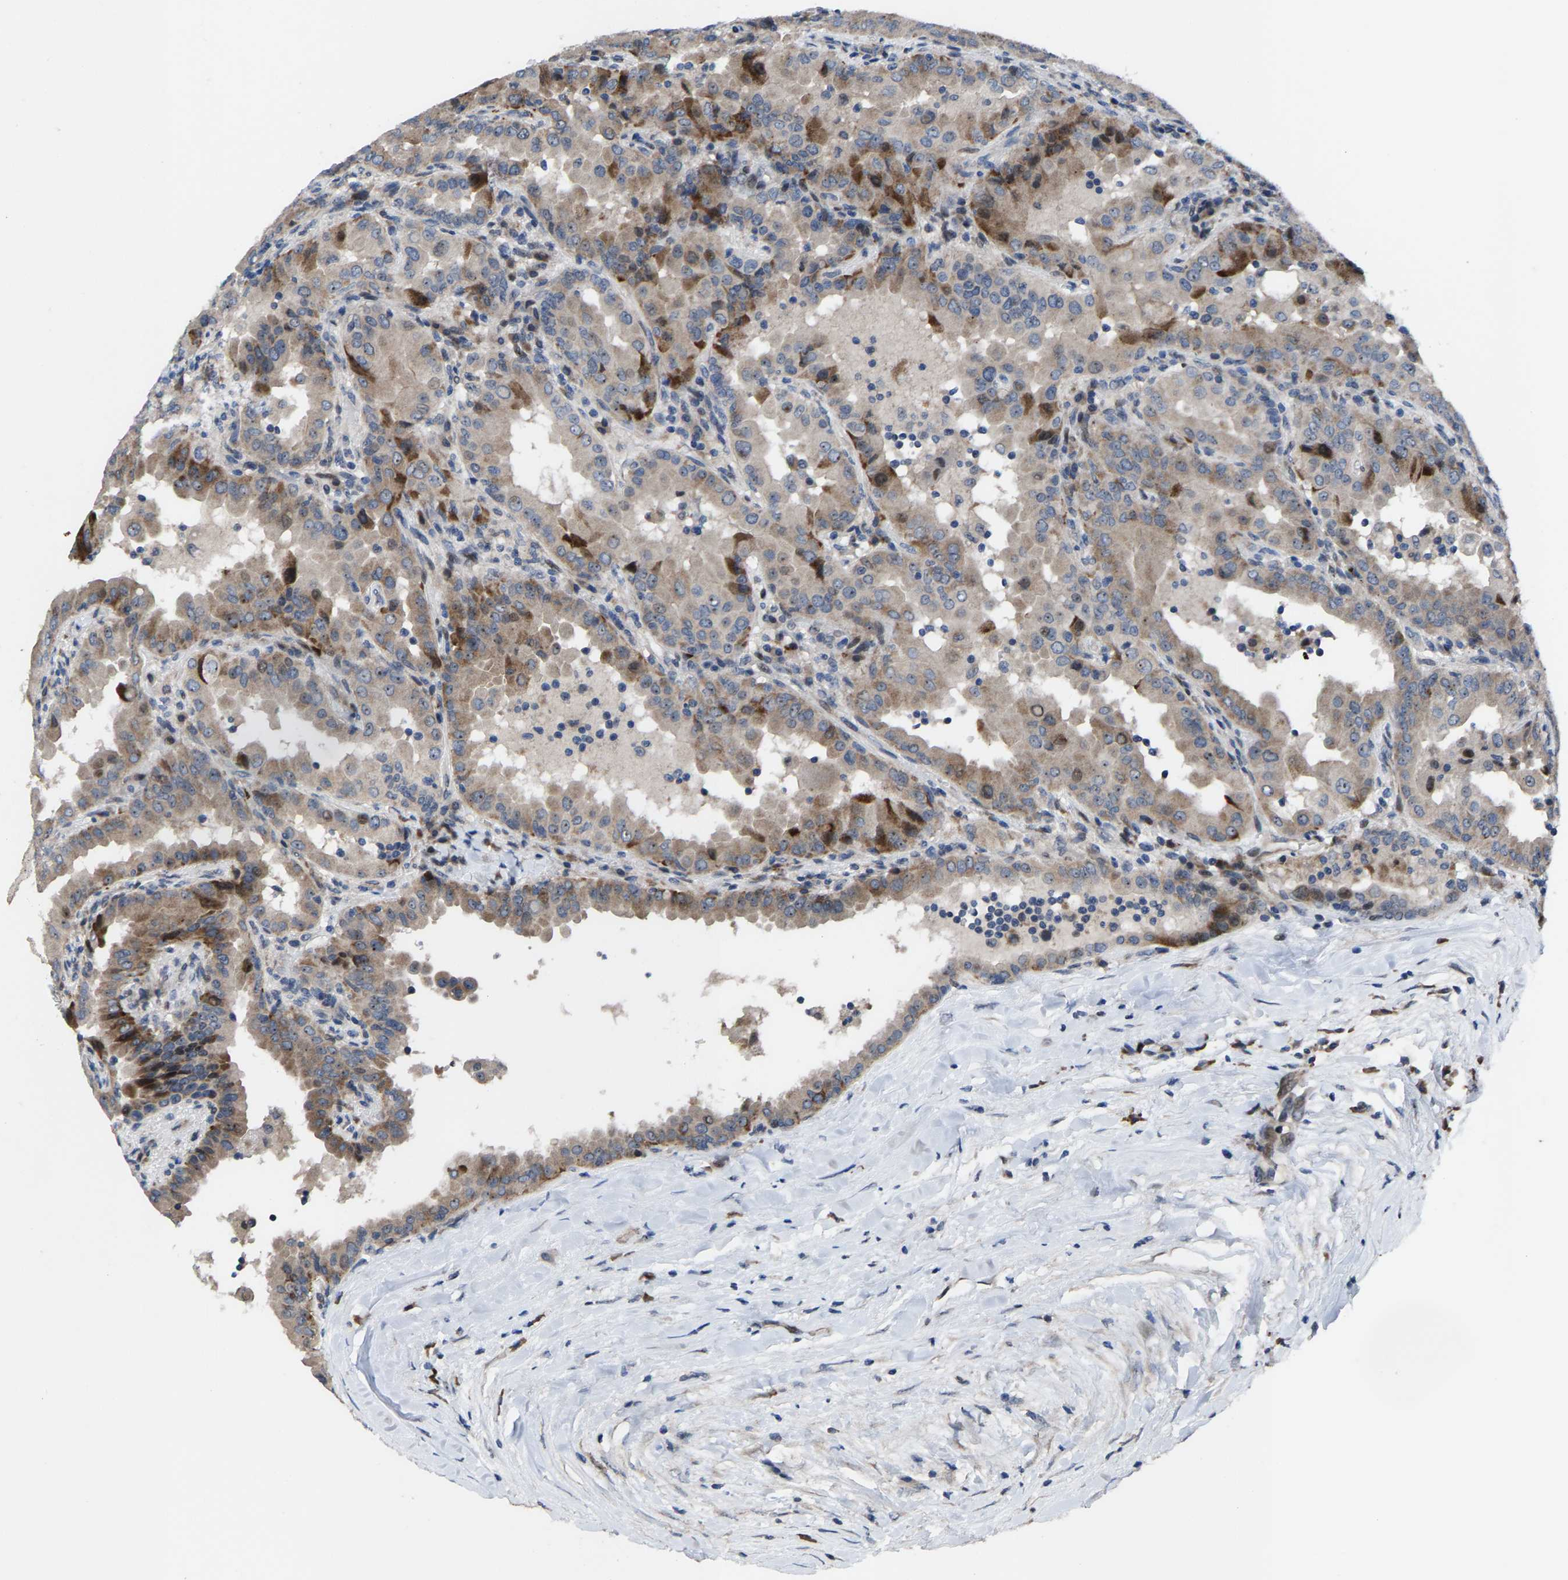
{"staining": {"intensity": "strong", "quantity": "<25%", "location": "cytoplasmic/membranous"}, "tissue": "thyroid cancer", "cell_type": "Tumor cells", "image_type": "cancer", "snomed": [{"axis": "morphology", "description": "Papillary adenocarcinoma, NOS"}, {"axis": "topography", "description": "Thyroid gland"}], "caption": "Protein analysis of thyroid papillary adenocarcinoma tissue shows strong cytoplasmic/membranous staining in approximately <25% of tumor cells.", "gene": "HAUS6", "patient": {"sex": "male", "age": 33}}